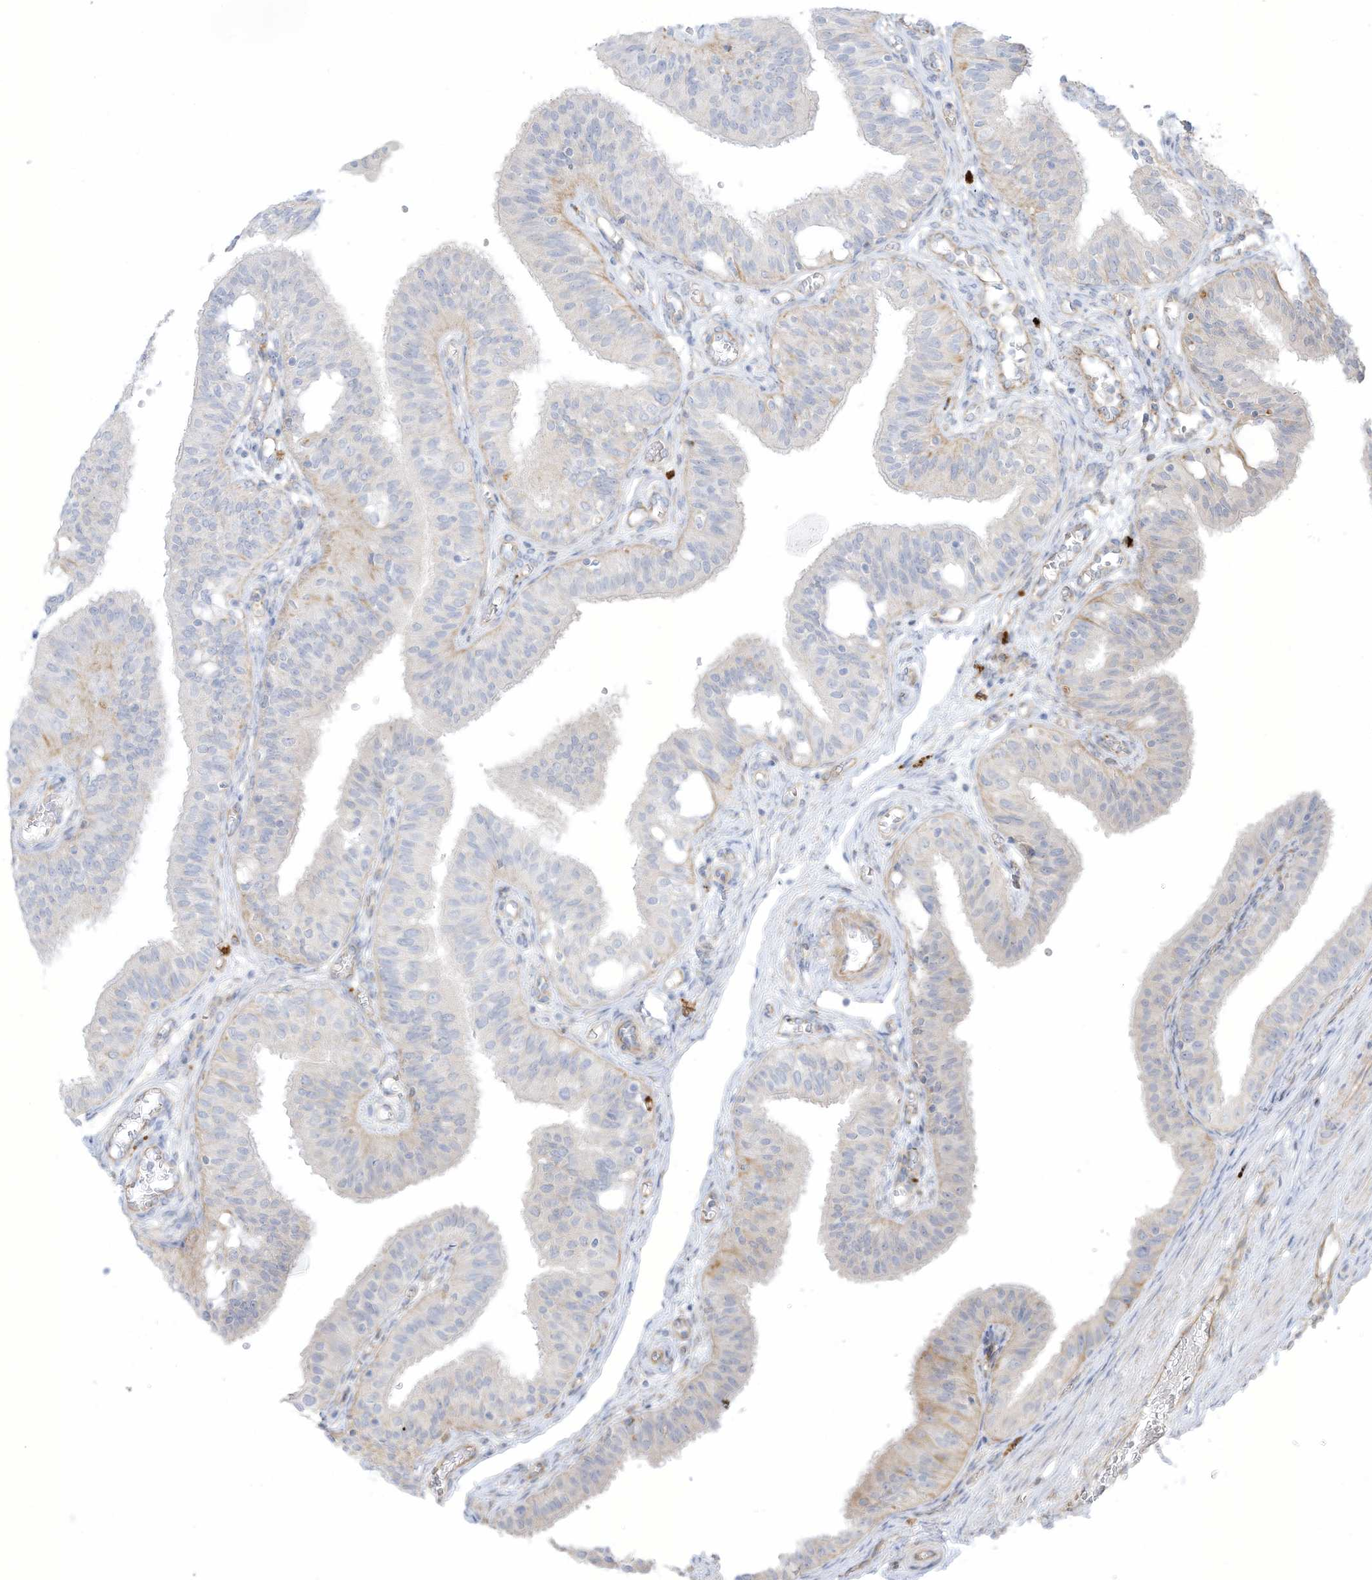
{"staining": {"intensity": "negative", "quantity": "none", "location": "none"}, "tissue": "fallopian tube", "cell_type": "Glandular cells", "image_type": "normal", "snomed": [{"axis": "morphology", "description": "Normal tissue, NOS"}, {"axis": "topography", "description": "Fallopian tube"}, {"axis": "topography", "description": "Ovary"}], "caption": "Immunohistochemistry histopathology image of normal fallopian tube stained for a protein (brown), which displays no staining in glandular cells. (IHC, brightfield microscopy, high magnification).", "gene": "TAL2", "patient": {"sex": "female", "age": 42}}